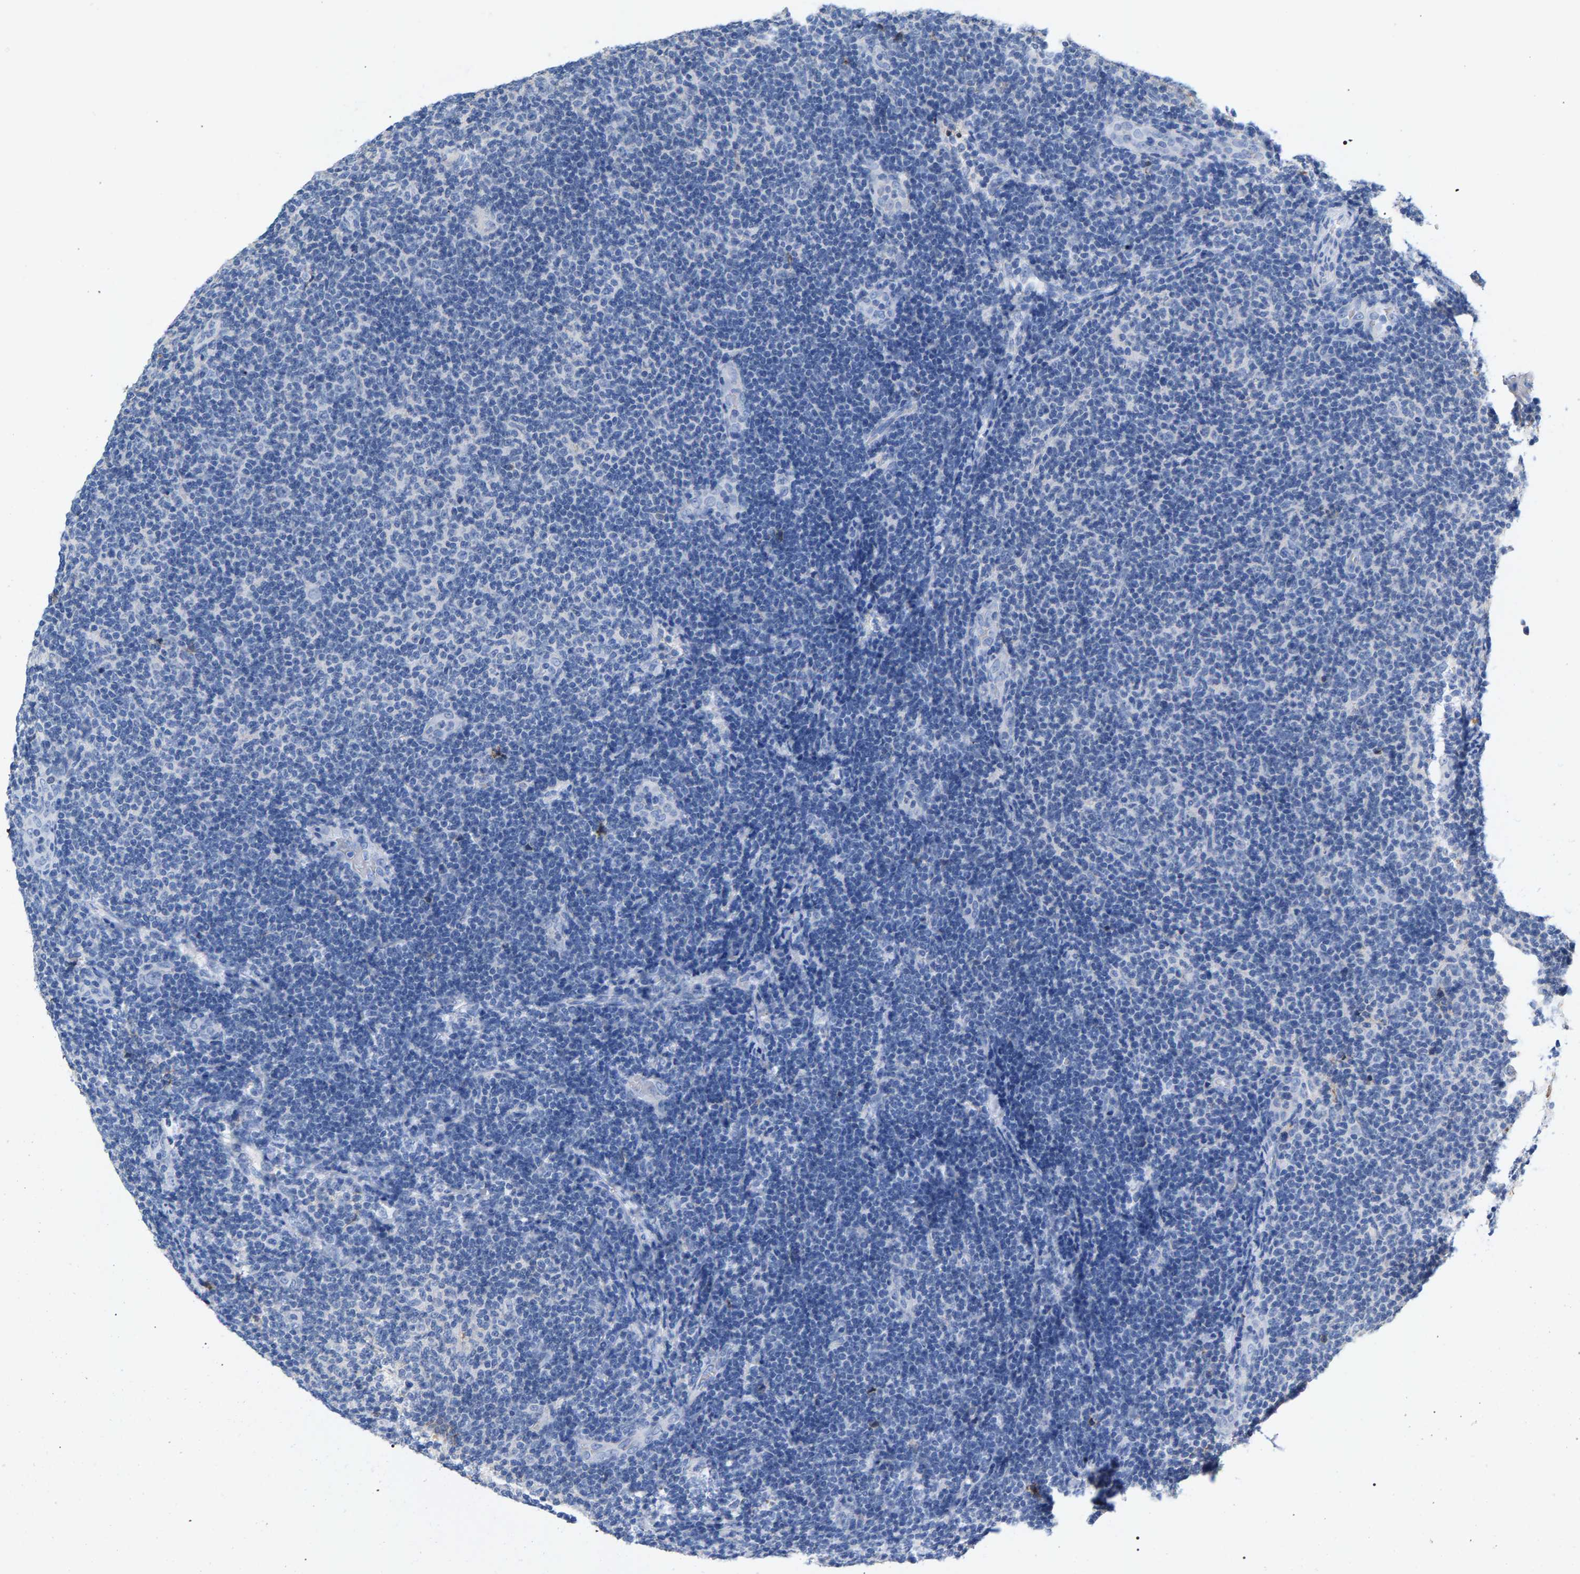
{"staining": {"intensity": "negative", "quantity": "none", "location": "none"}, "tissue": "lymphoma", "cell_type": "Tumor cells", "image_type": "cancer", "snomed": [{"axis": "morphology", "description": "Malignant lymphoma, non-Hodgkin's type, Low grade"}, {"axis": "topography", "description": "Lymph node"}], "caption": "A micrograph of malignant lymphoma, non-Hodgkin's type (low-grade) stained for a protein reveals no brown staining in tumor cells.", "gene": "APOH", "patient": {"sex": "male", "age": 83}}